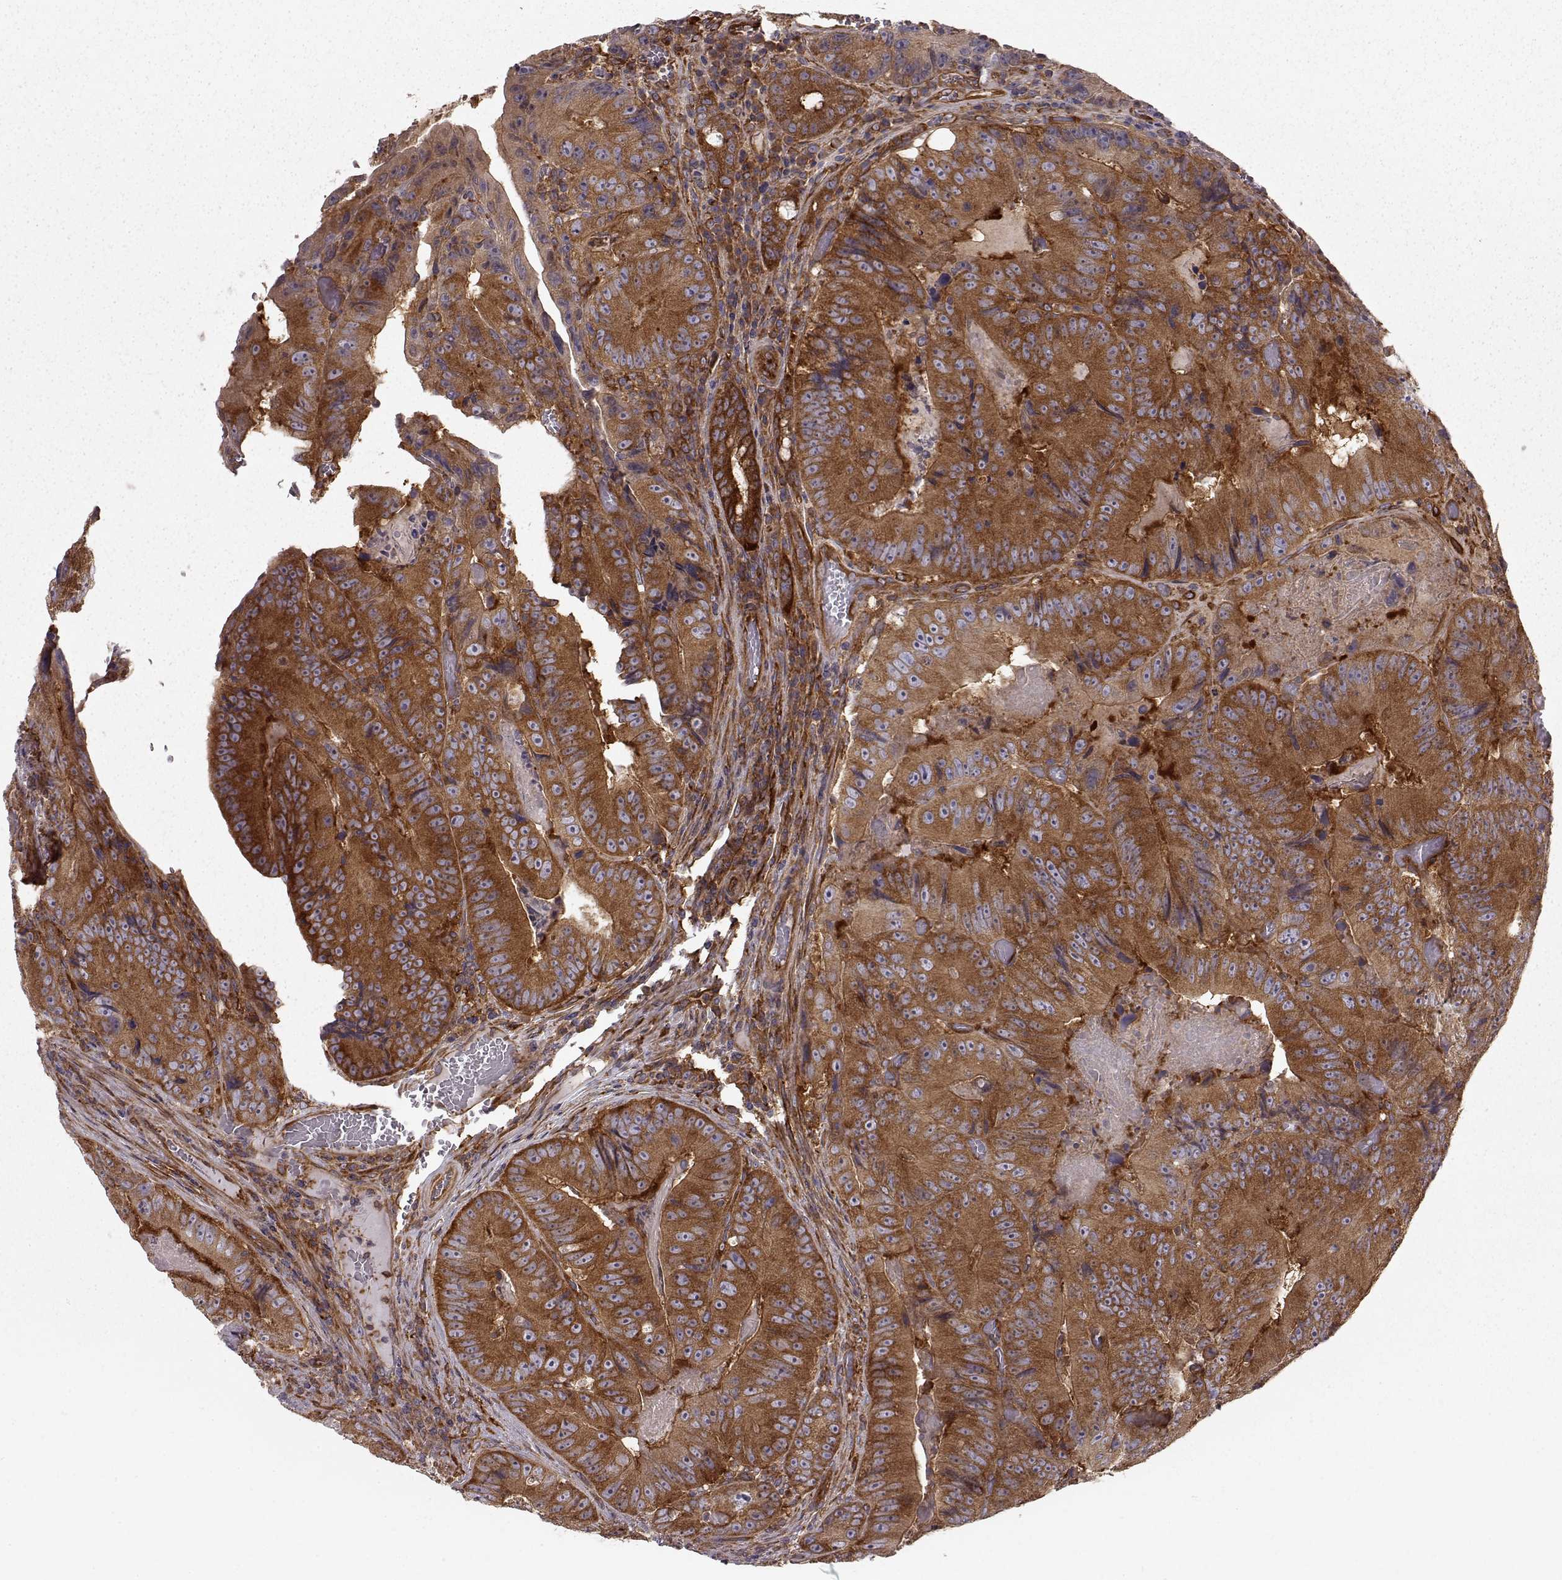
{"staining": {"intensity": "moderate", "quantity": ">75%", "location": "cytoplasmic/membranous"}, "tissue": "colorectal cancer", "cell_type": "Tumor cells", "image_type": "cancer", "snomed": [{"axis": "morphology", "description": "Adenocarcinoma, NOS"}, {"axis": "topography", "description": "Colon"}], "caption": "Tumor cells display medium levels of moderate cytoplasmic/membranous expression in approximately >75% of cells in human colorectal adenocarcinoma.", "gene": "RABGAP1", "patient": {"sex": "female", "age": 86}}